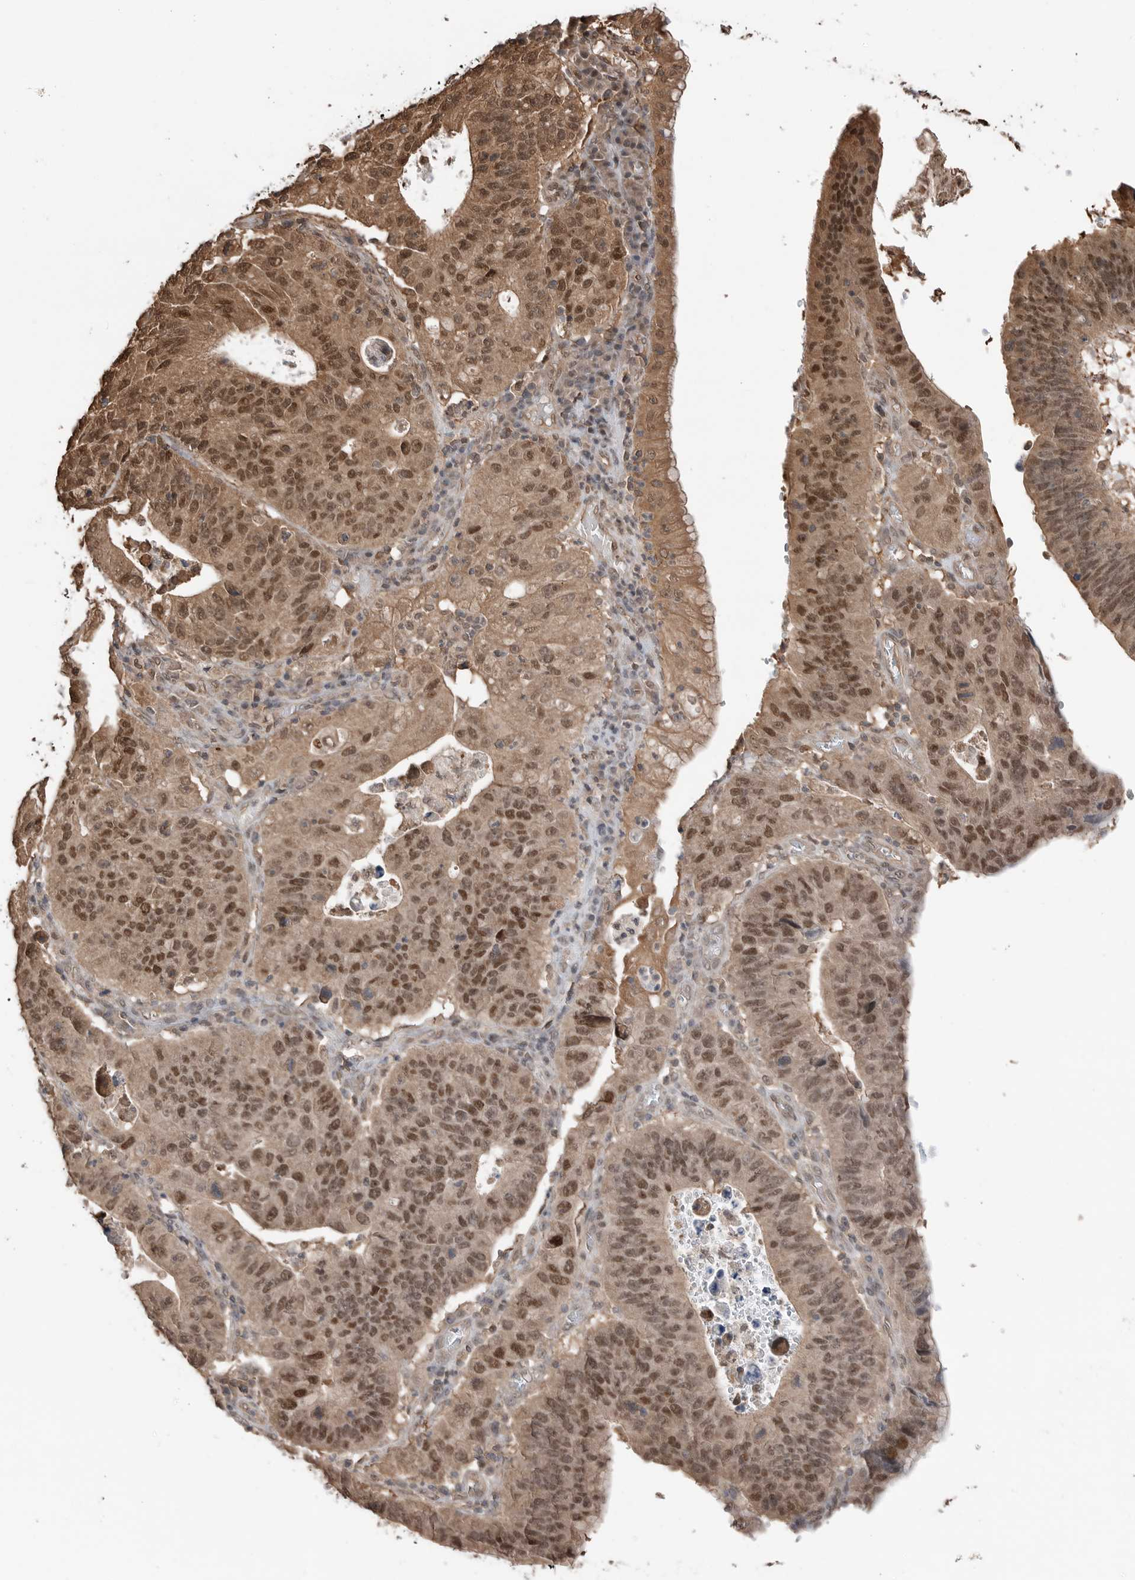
{"staining": {"intensity": "moderate", "quantity": ">75%", "location": "cytoplasmic/membranous,nuclear"}, "tissue": "stomach cancer", "cell_type": "Tumor cells", "image_type": "cancer", "snomed": [{"axis": "morphology", "description": "Adenocarcinoma, NOS"}, {"axis": "topography", "description": "Stomach"}], "caption": "Protein staining displays moderate cytoplasmic/membranous and nuclear positivity in approximately >75% of tumor cells in adenocarcinoma (stomach).", "gene": "PEAK1", "patient": {"sex": "male", "age": 59}}